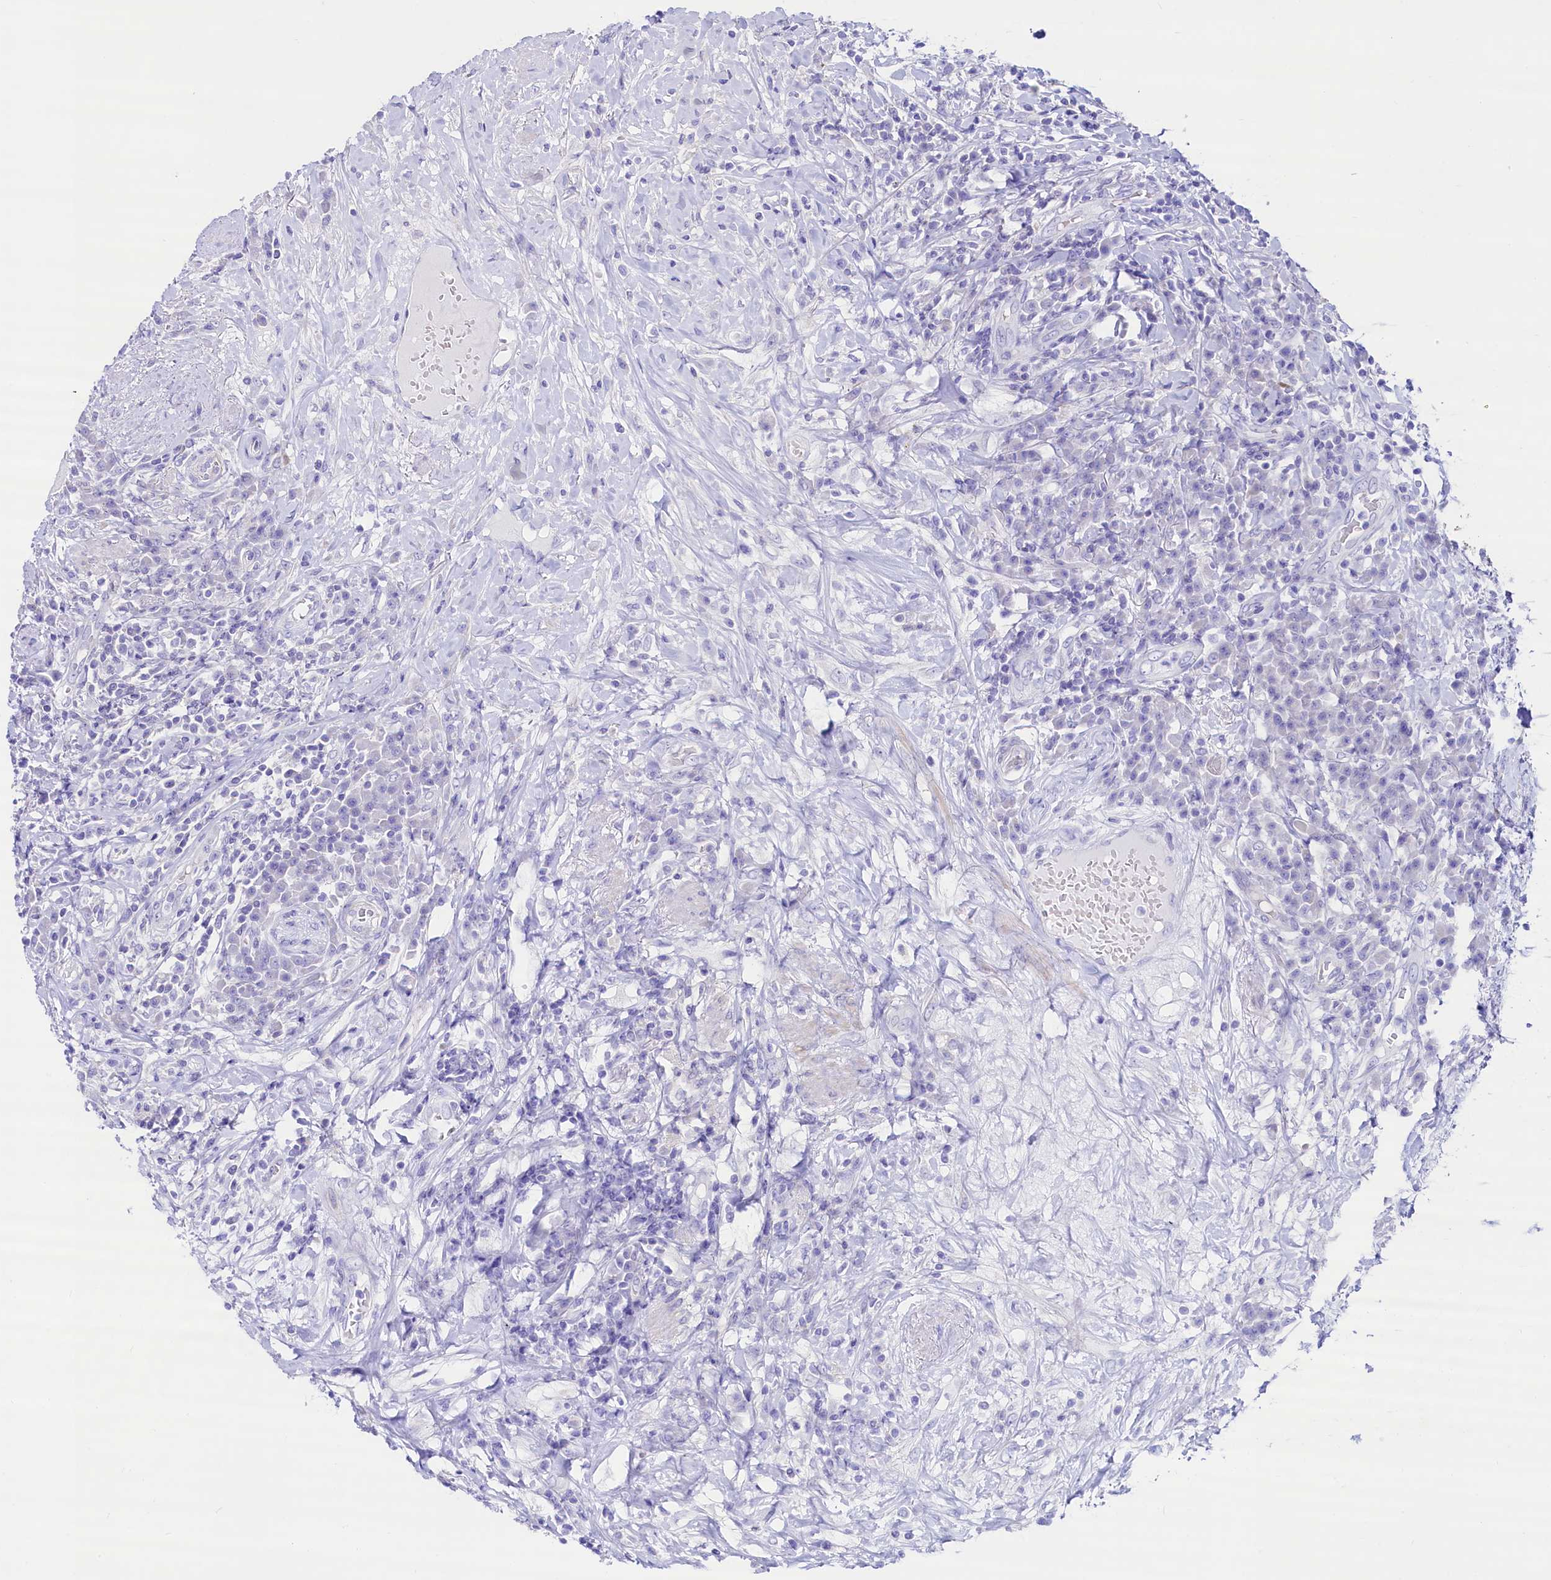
{"staining": {"intensity": "negative", "quantity": "none", "location": "none"}, "tissue": "urothelial cancer", "cell_type": "Tumor cells", "image_type": "cancer", "snomed": [{"axis": "morphology", "description": "Urothelial carcinoma, High grade"}, {"axis": "topography", "description": "Urinary bladder"}], "caption": "Immunohistochemistry (IHC) of human high-grade urothelial carcinoma reveals no positivity in tumor cells.", "gene": "RBP3", "patient": {"sex": "female", "age": 63}}